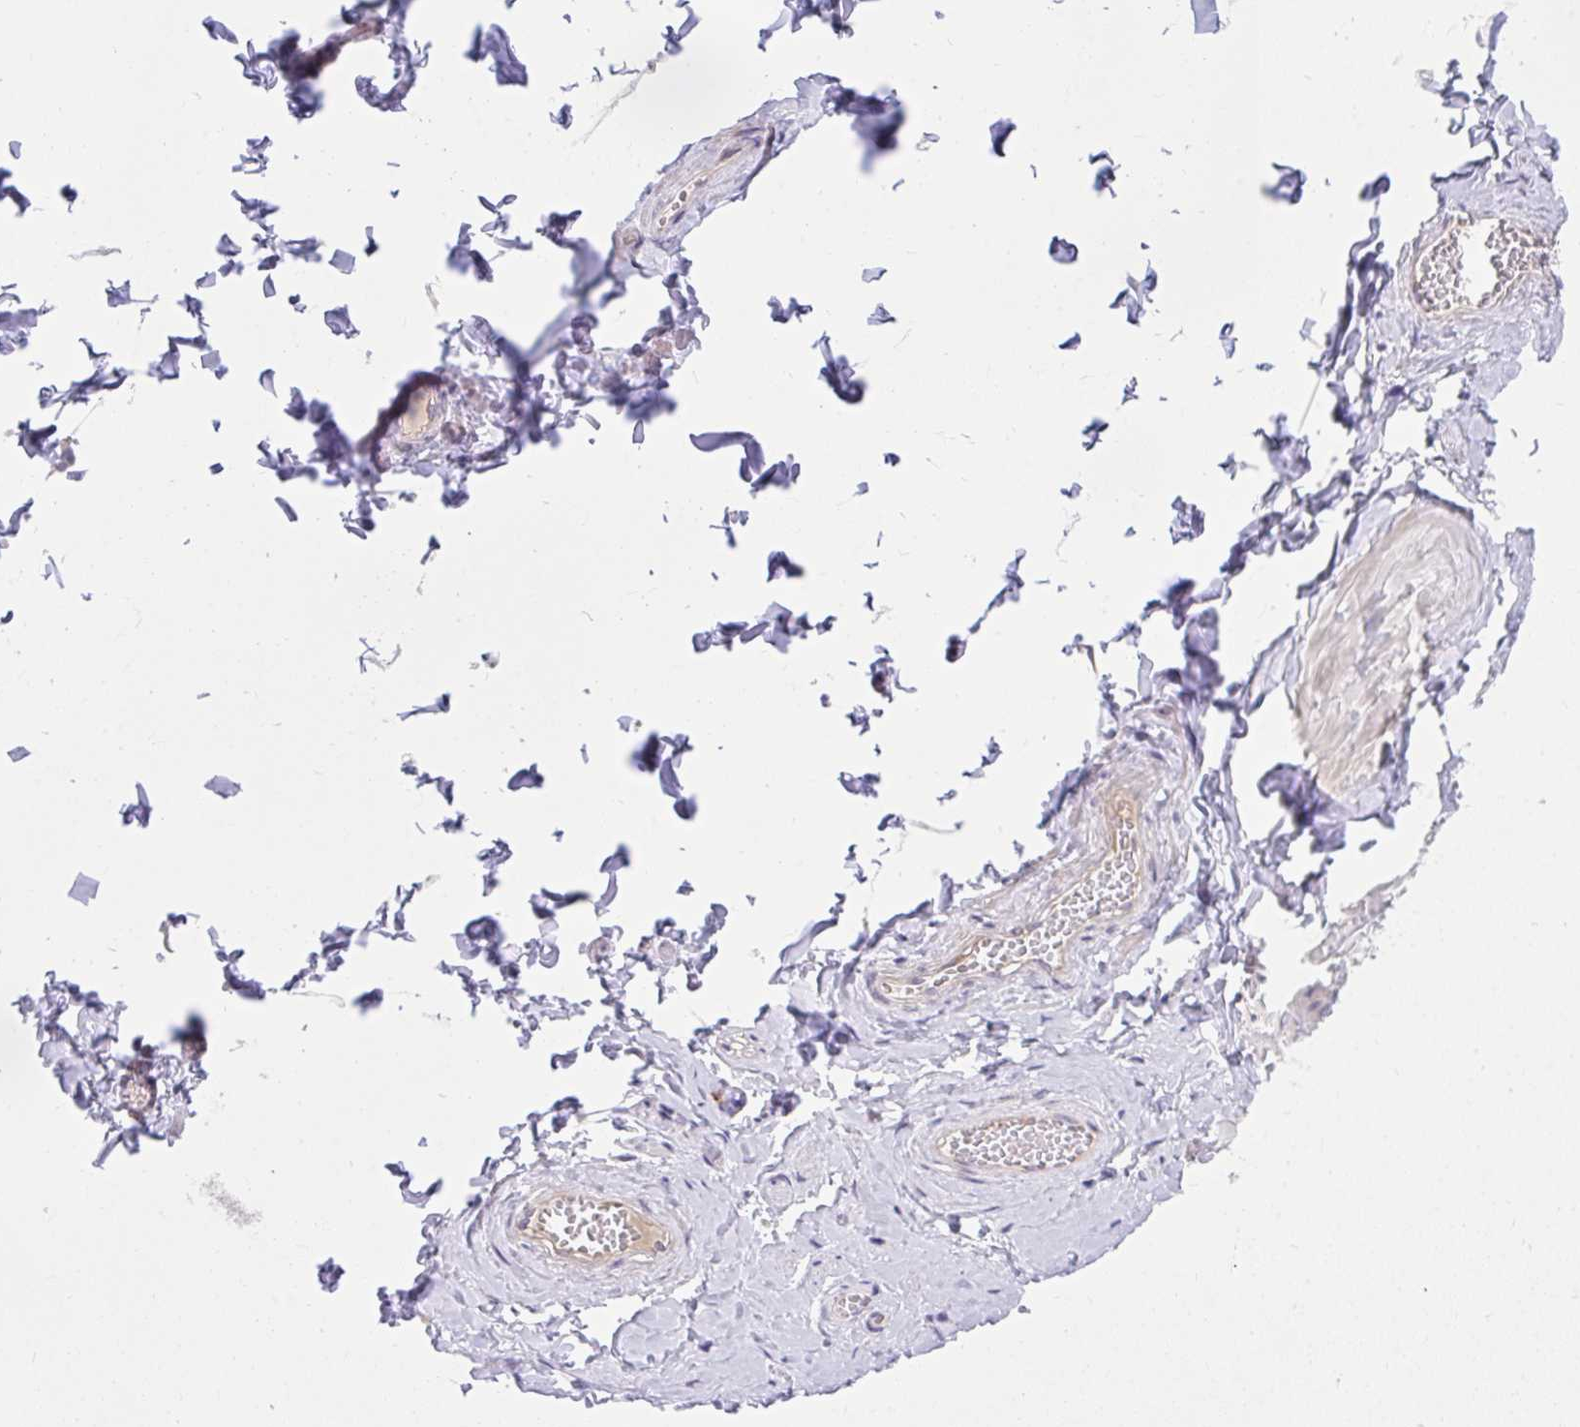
{"staining": {"intensity": "negative", "quantity": "none", "location": "none"}, "tissue": "adipose tissue", "cell_type": "Adipocytes", "image_type": "normal", "snomed": [{"axis": "morphology", "description": "Normal tissue, NOS"}, {"axis": "topography", "description": "Soft tissue"}, {"axis": "topography", "description": "Adipose tissue"}, {"axis": "topography", "description": "Vascular tissue"}, {"axis": "topography", "description": "Peripheral nerve tissue"}], "caption": "IHC photomicrograph of unremarkable human adipose tissue stained for a protein (brown), which shows no expression in adipocytes.", "gene": "SLAMF7", "patient": {"sex": "male", "age": 29}}